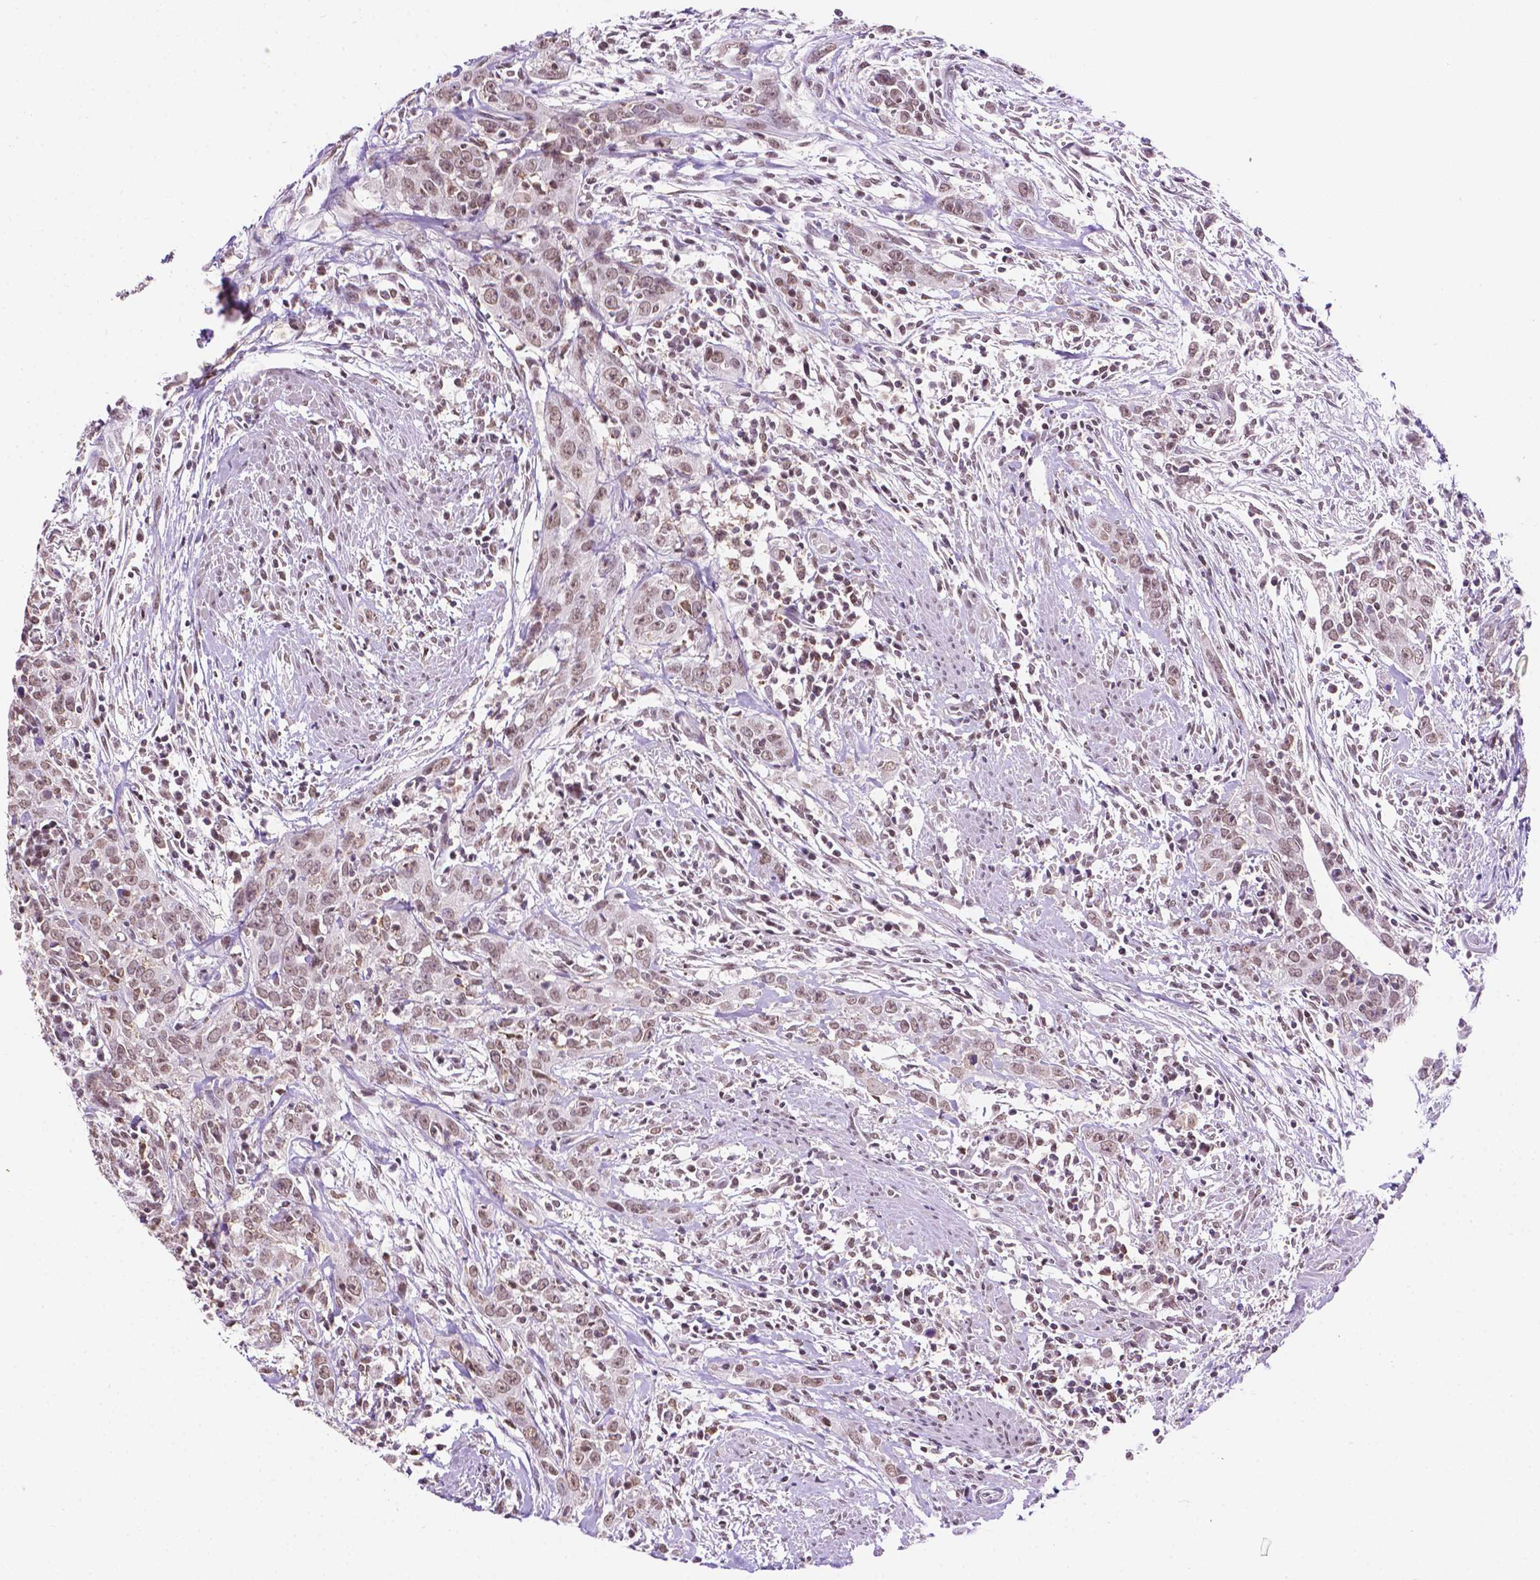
{"staining": {"intensity": "moderate", "quantity": ">75%", "location": "nuclear"}, "tissue": "urothelial cancer", "cell_type": "Tumor cells", "image_type": "cancer", "snomed": [{"axis": "morphology", "description": "Urothelial carcinoma, High grade"}, {"axis": "topography", "description": "Urinary bladder"}], "caption": "The photomicrograph displays immunohistochemical staining of urothelial cancer. There is moderate nuclear staining is seen in about >75% of tumor cells.", "gene": "PTPN6", "patient": {"sex": "male", "age": 83}}